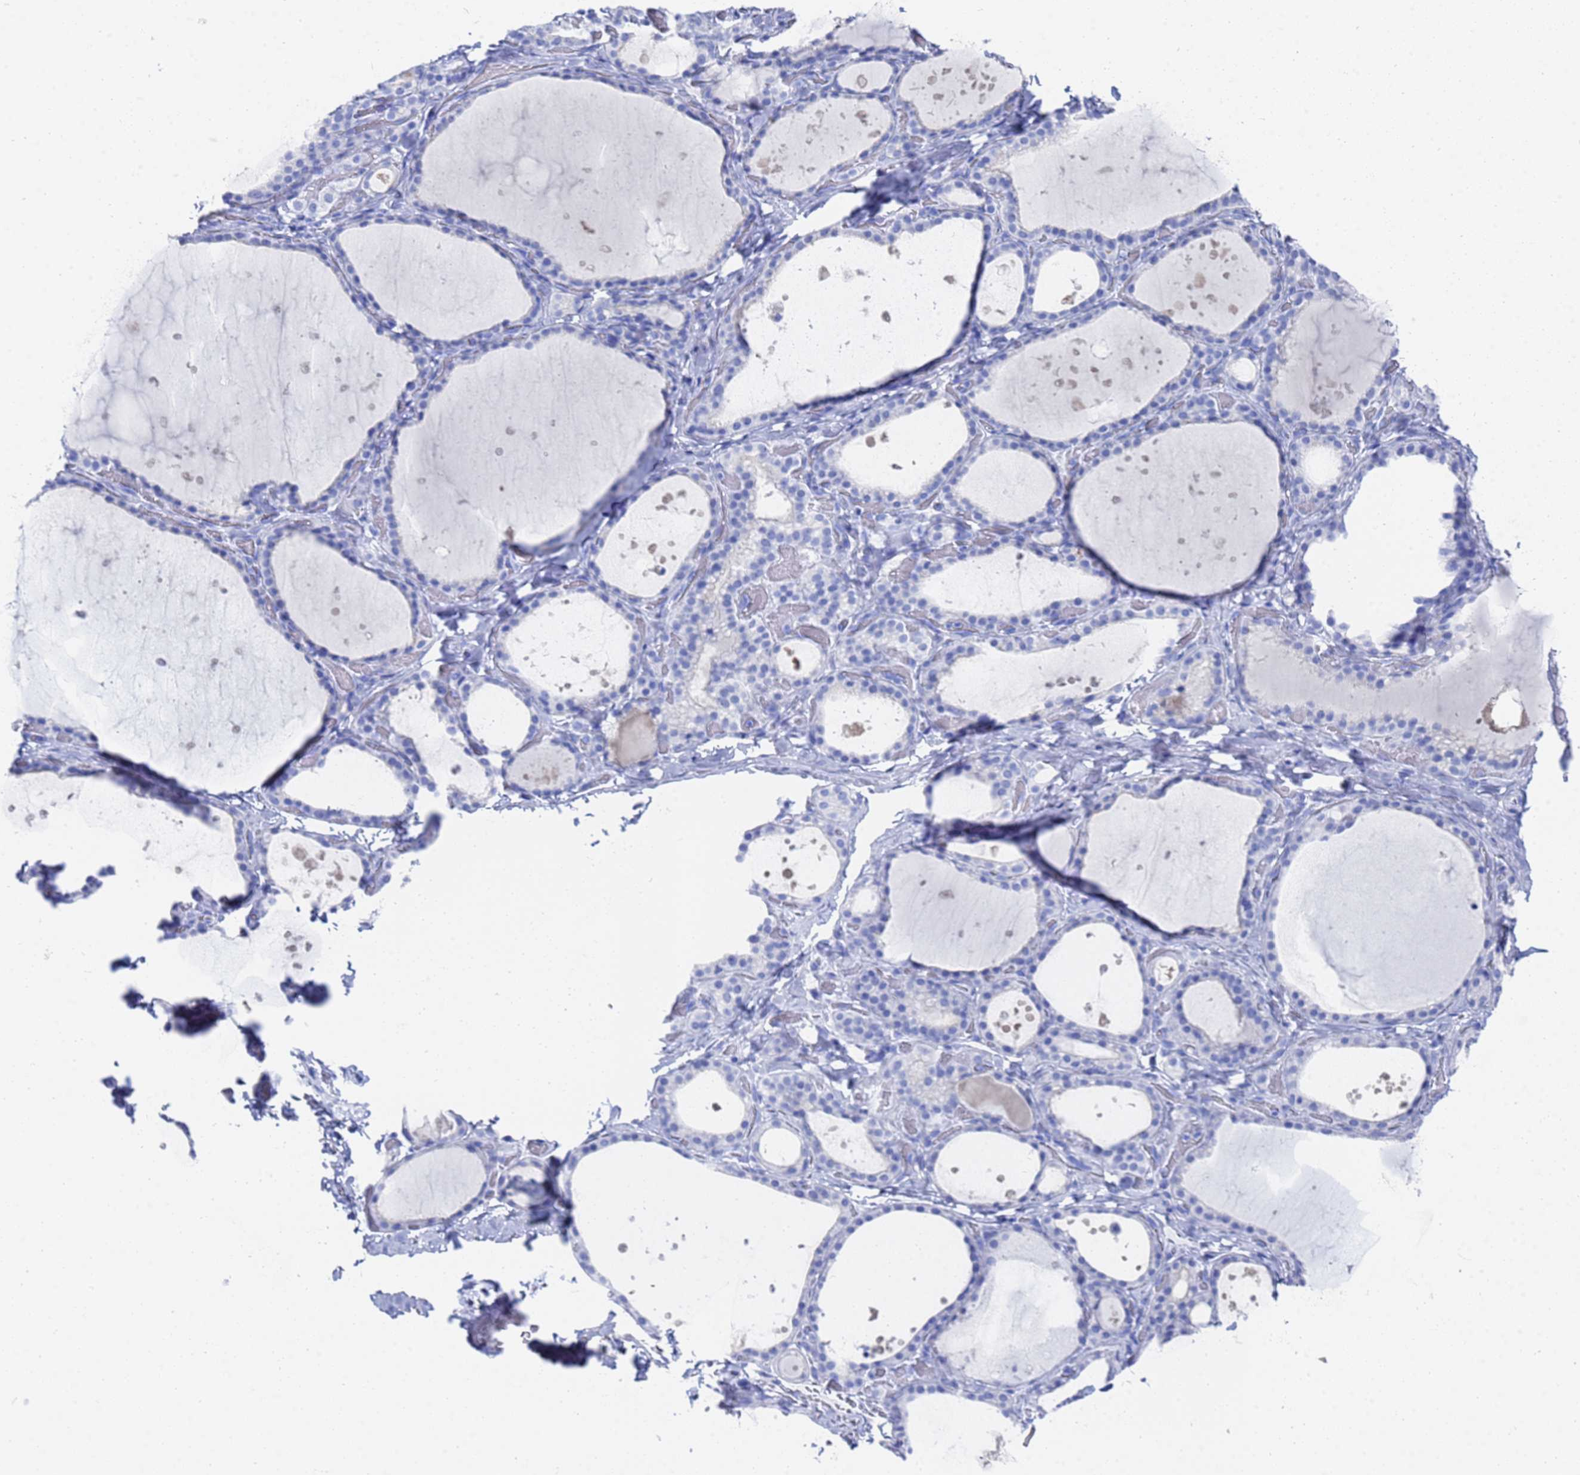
{"staining": {"intensity": "negative", "quantity": "none", "location": "none"}, "tissue": "thyroid gland", "cell_type": "Glandular cells", "image_type": "normal", "snomed": [{"axis": "morphology", "description": "Normal tissue, NOS"}, {"axis": "topography", "description": "Thyroid gland"}], "caption": "Photomicrograph shows no protein expression in glandular cells of unremarkable thyroid gland.", "gene": "GGT1", "patient": {"sex": "female", "age": 44}}